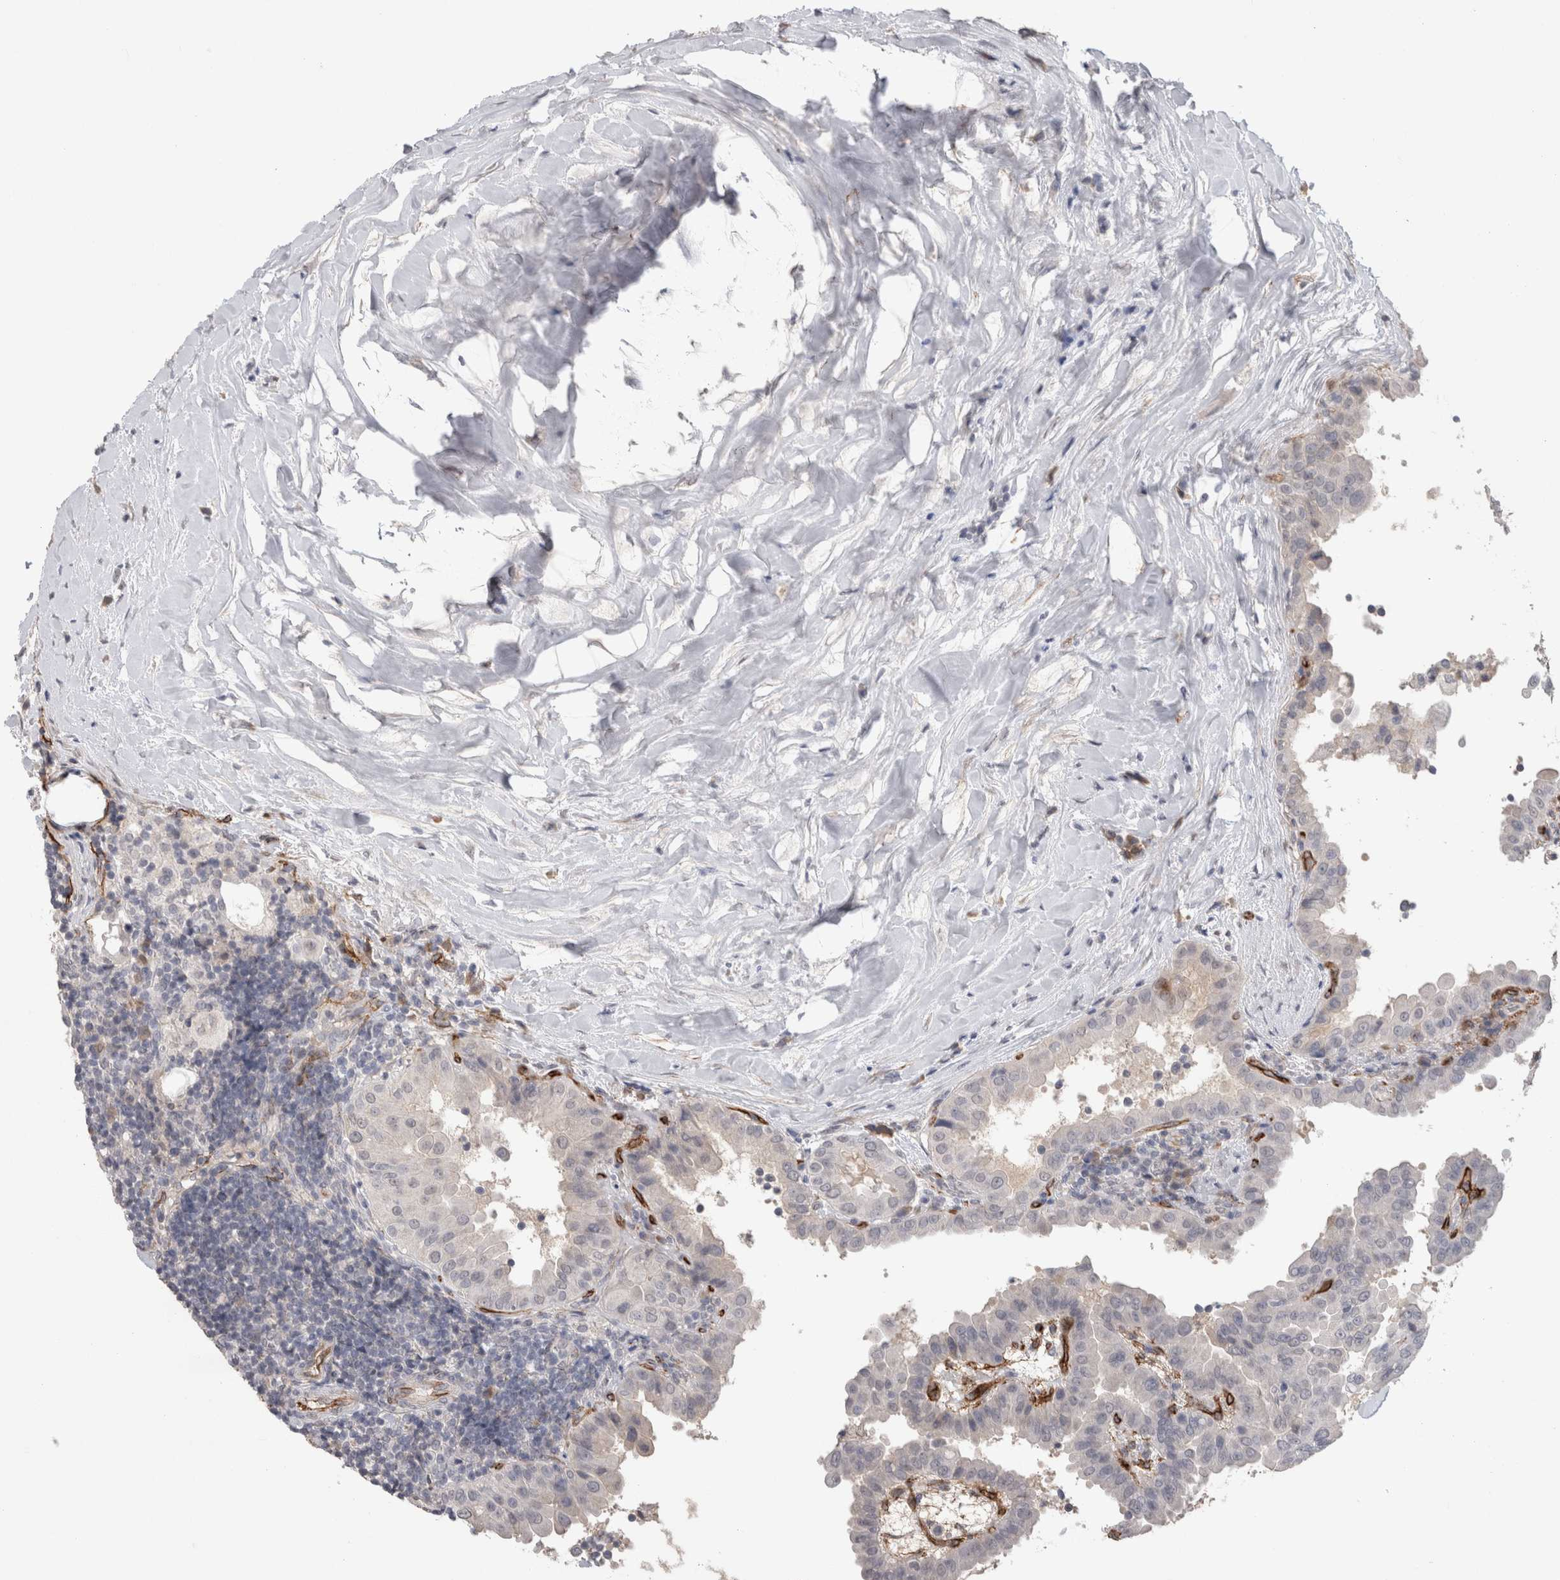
{"staining": {"intensity": "negative", "quantity": "none", "location": "none"}, "tissue": "thyroid cancer", "cell_type": "Tumor cells", "image_type": "cancer", "snomed": [{"axis": "morphology", "description": "Papillary adenocarcinoma, NOS"}, {"axis": "topography", "description": "Thyroid gland"}], "caption": "Immunohistochemistry (IHC) micrograph of neoplastic tissue: human thyroid cancer stained with DAB (3,3'-diaminobenzidine) shows no significant protein expression in tumor cells.", "gene": "CDH13", "patient": {"sex": "male", "age": 33}}